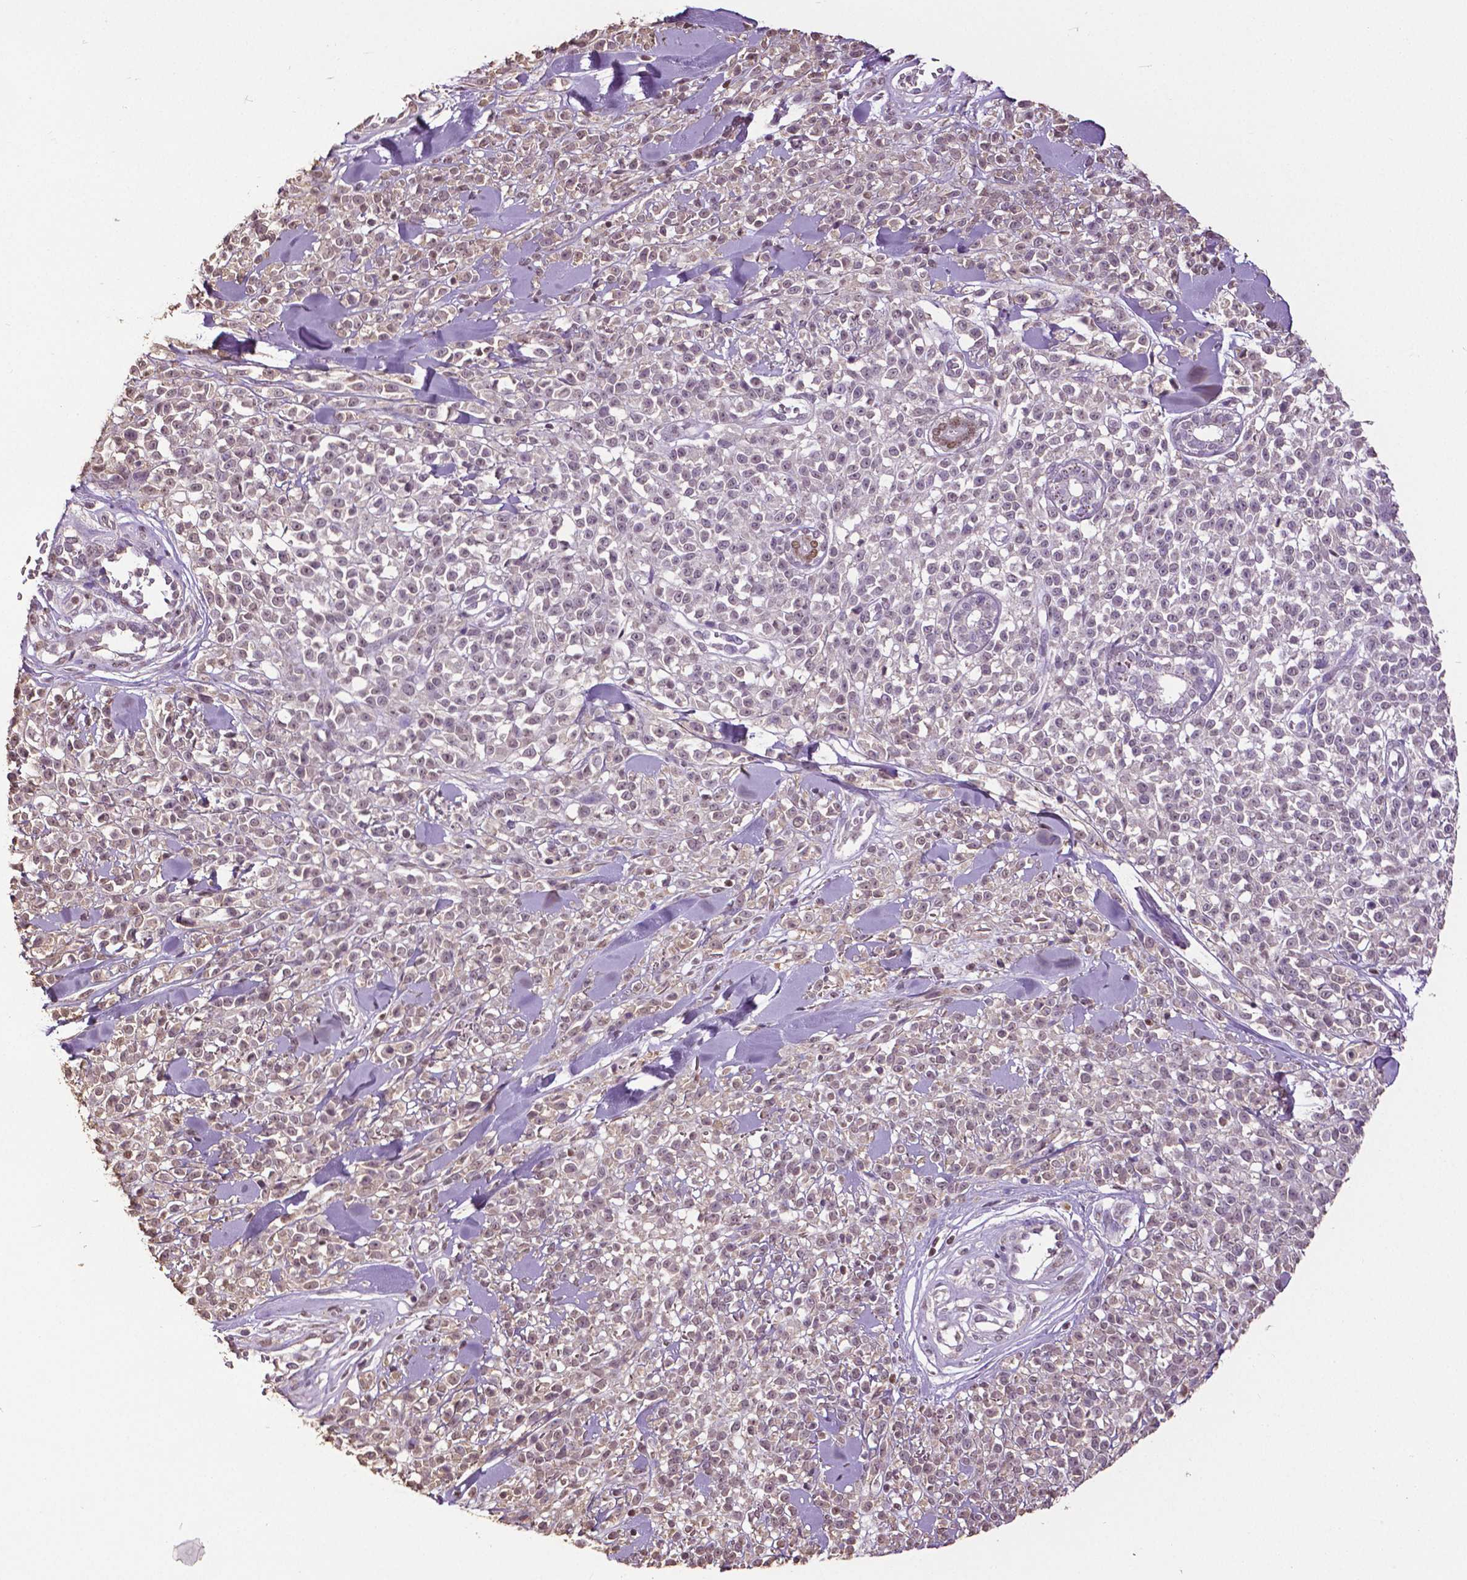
{"staining": {"intensity": "negative", "quantity": "none", "location": "none"}, "tissue": "melanoma", "cell_type": "Tumor cells", "image_type": "cancer", "snomed": [{"axis": "morphology", "description": "Malignant melanoma, NOS"}, {"axis": "topography", "description": "Skin"}, {"axis": "topography", "description": "Skin of trunk"}], "caption": "Immunohistochemistry image of neoplastic tissue: malignant melanoma stained with DAB (3,3'-diaminobenzidine) shows no significant protein staining in tumor cells.", "gene": "RUNX3", "patient": {"sex": "male", "age": 74}}